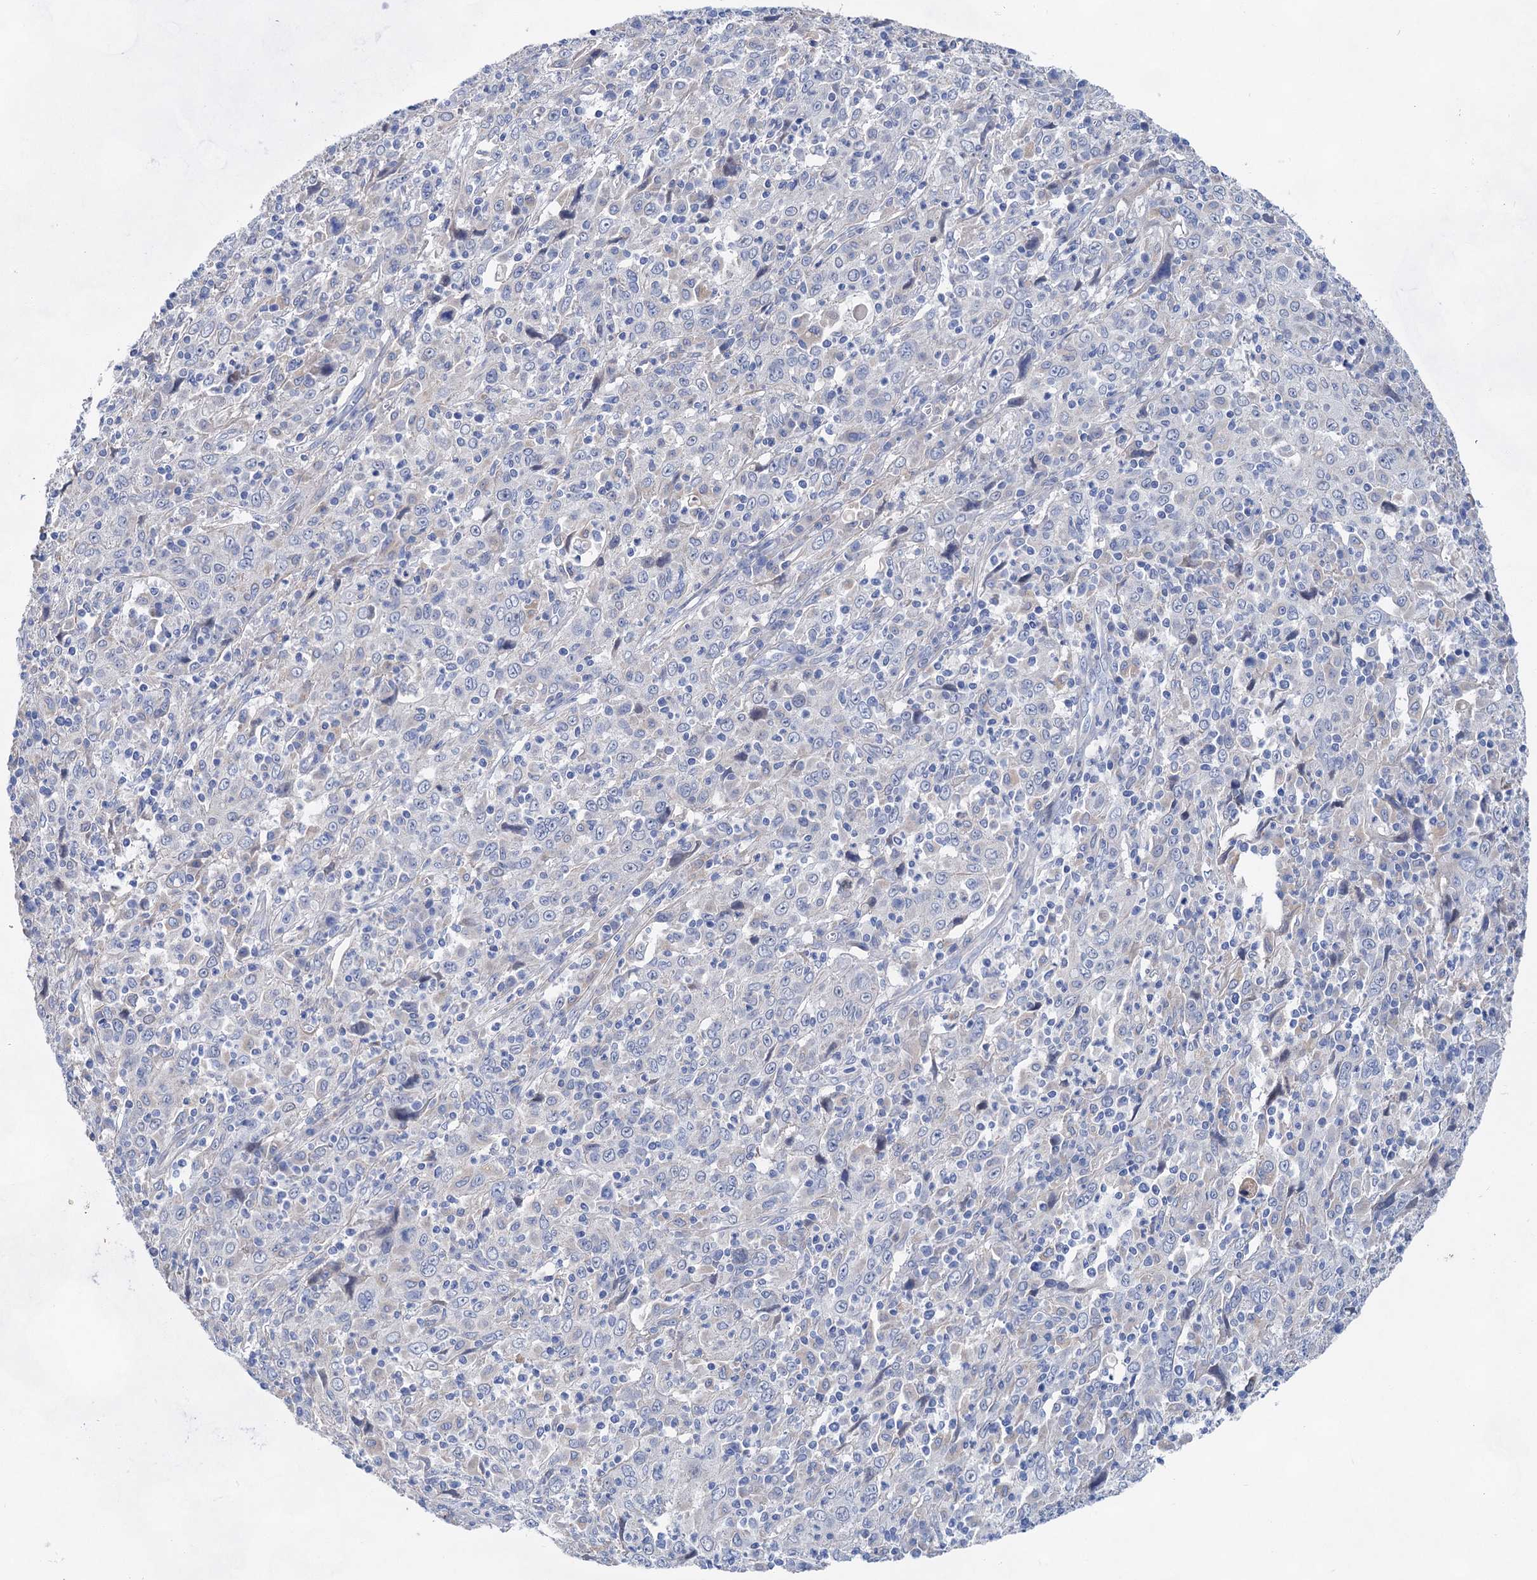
{"staining": {"intensity": "negative", "quantity": "none", "location": "none"}, "tissue": "cervical cancer", "cell_type": "Tumor cells", "image_type": "cancer", "snomed": [{"axis": "morphology", "description": "Squamous cell carcinoma, NOS"}, {"axis": "topography", "description": "Cervix"}], "caption": "Human cervical squamous cell carcinoma stained for a protein using IHC displays no staining in tumor cells.", "gene": "GPR155", "patient": {"sex": "female", "age": 46}}